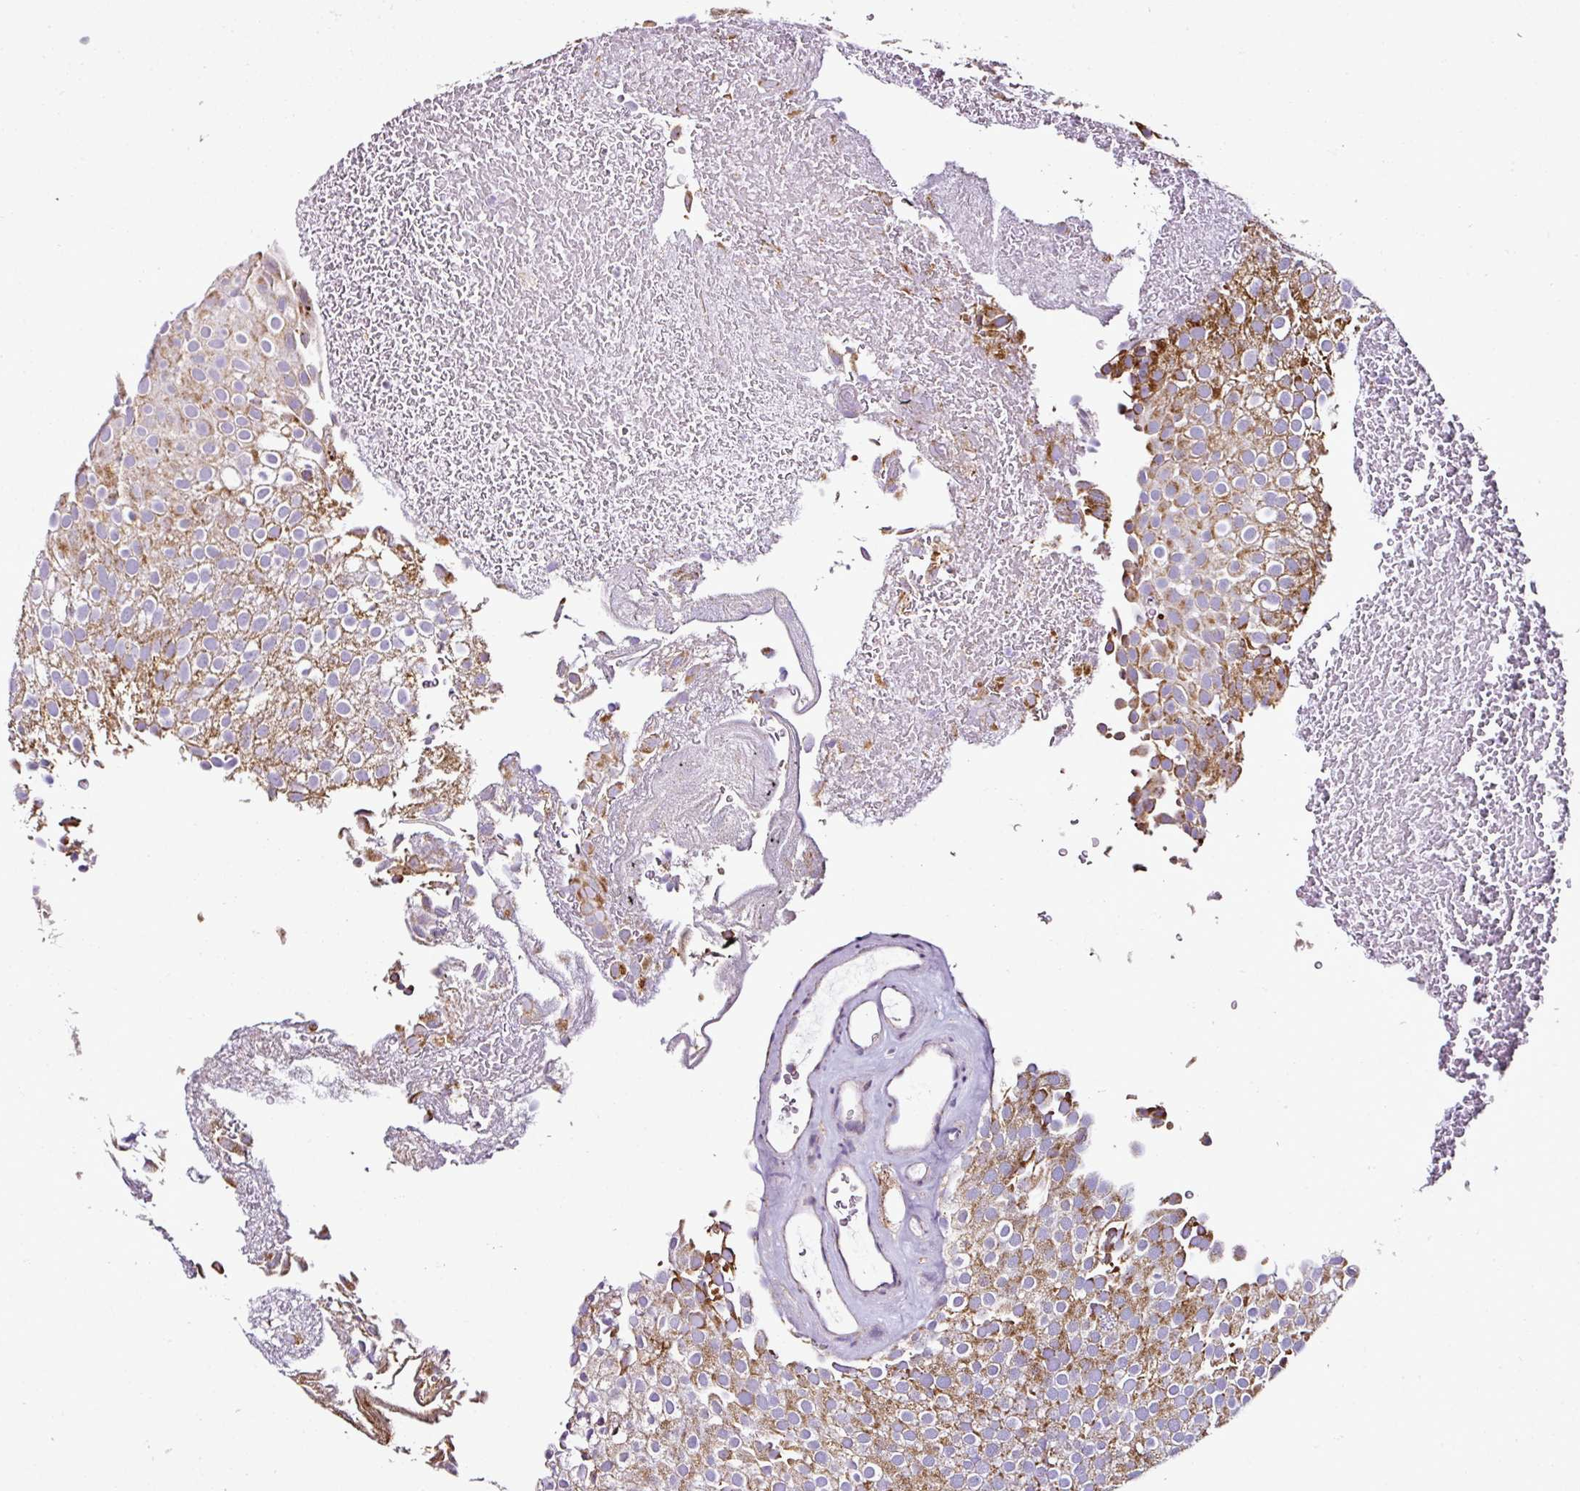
{"staining": {"intensity": "moderate", "quantity": "25%-75%", "location": "cytoplasmic/membranous"}, "tissue": "urothelial cancer", "cell_type": "Tumor cells", "image_type": "cancer", "snomed": [{"axis": "morphology", "description": "Urothelial carcinoma, Low grade"}, {"axis": "topography", "description": "Urinary bladder"}], "caption": "Urothelial cancer stained for a protein displays moderate cytoplasmic/membranous positivity in tumor cells. (DAB IHC, brown staining for protein, blue staining for nuclei).", "gene": "DPAGT1", "patient": {"sex": "male", "age": 78}}